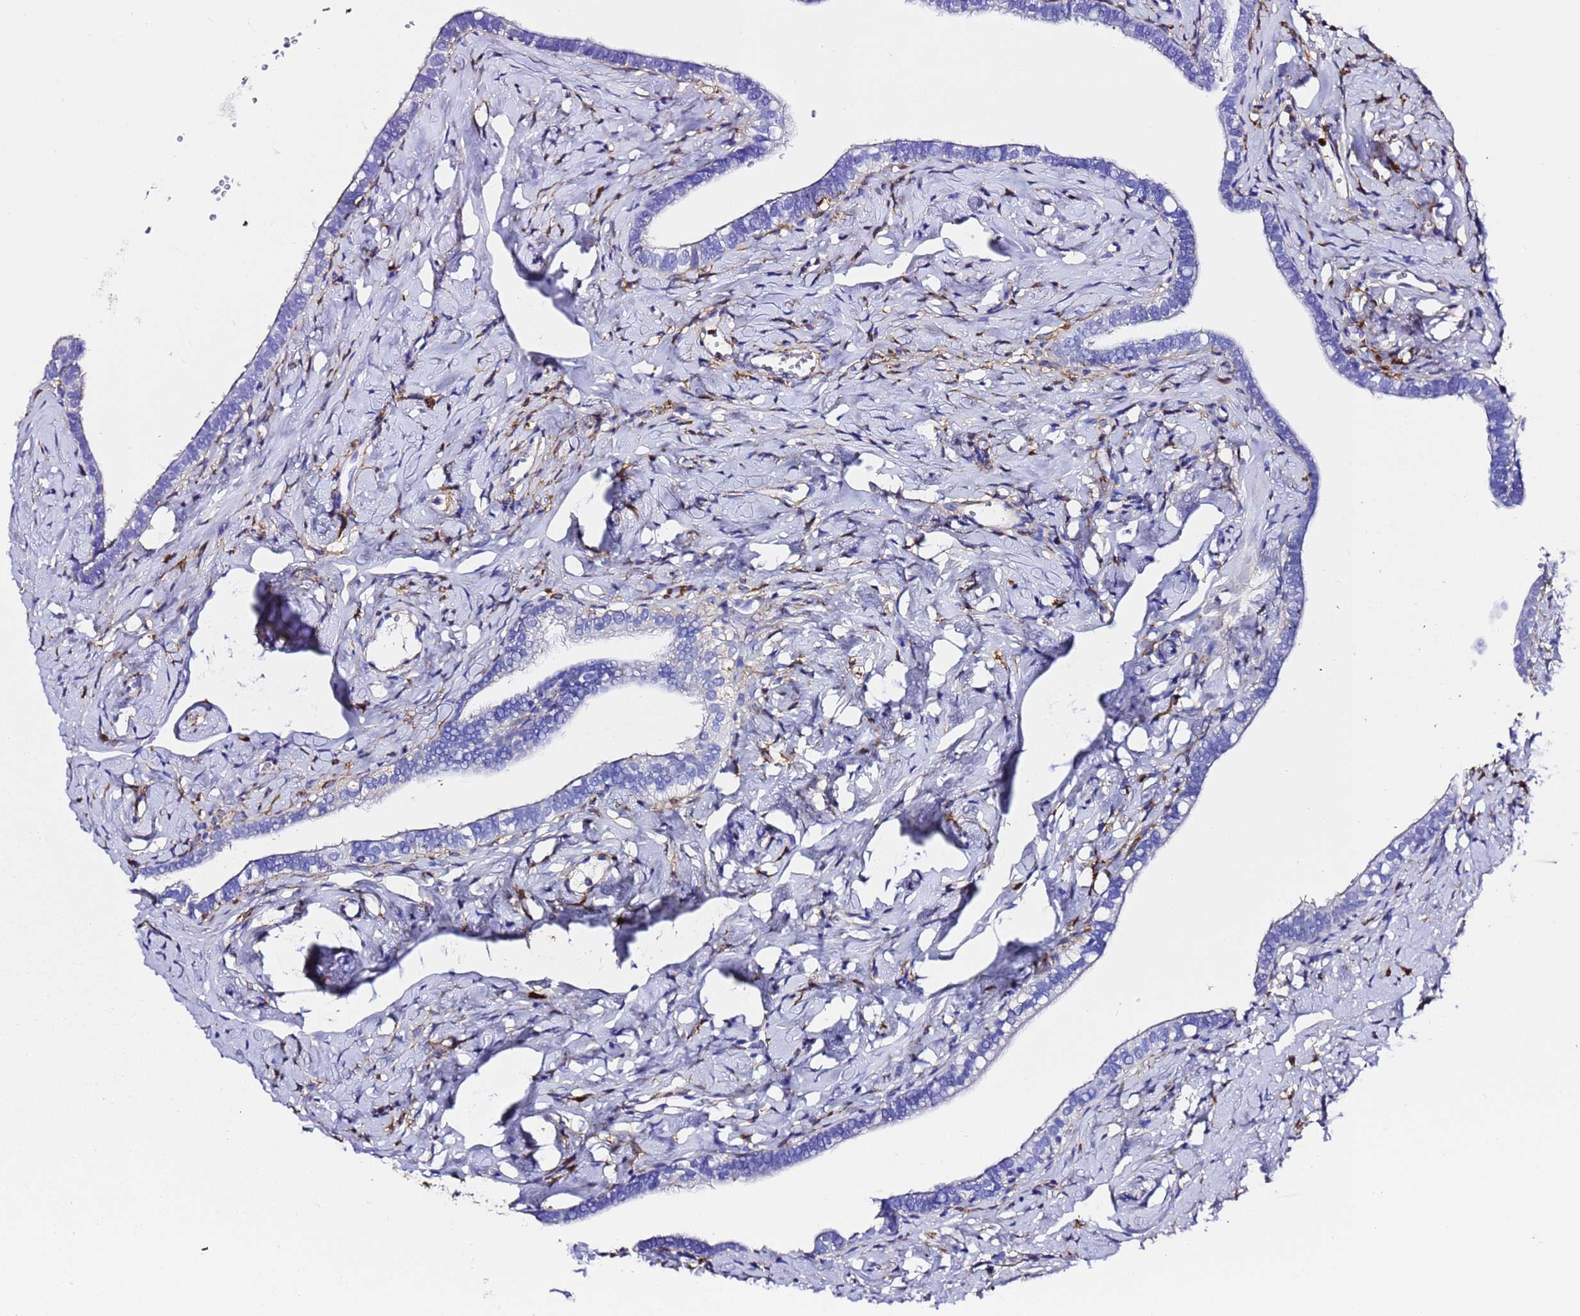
{"staining": {"intensity": "negative", "quantity": "none", "location": "none"}, "tissue": "fallopian tube", "cell_type": "Glandular cells", "image_type": "normal", "snomed": [{"axis": "morphology", "description": "Normal tissue, NOS"}, {"axis": "topography", "description": "Fallopian tube"}], "caption": "IHC of benign human fallopian tube demonstrates no positivity in glandular cells. (DAB (3,3'-diaminobenzidine) immunohistochemistry, high magnification).", "gene": "FTL", "patient": {"sex": "female", "age": 66}}